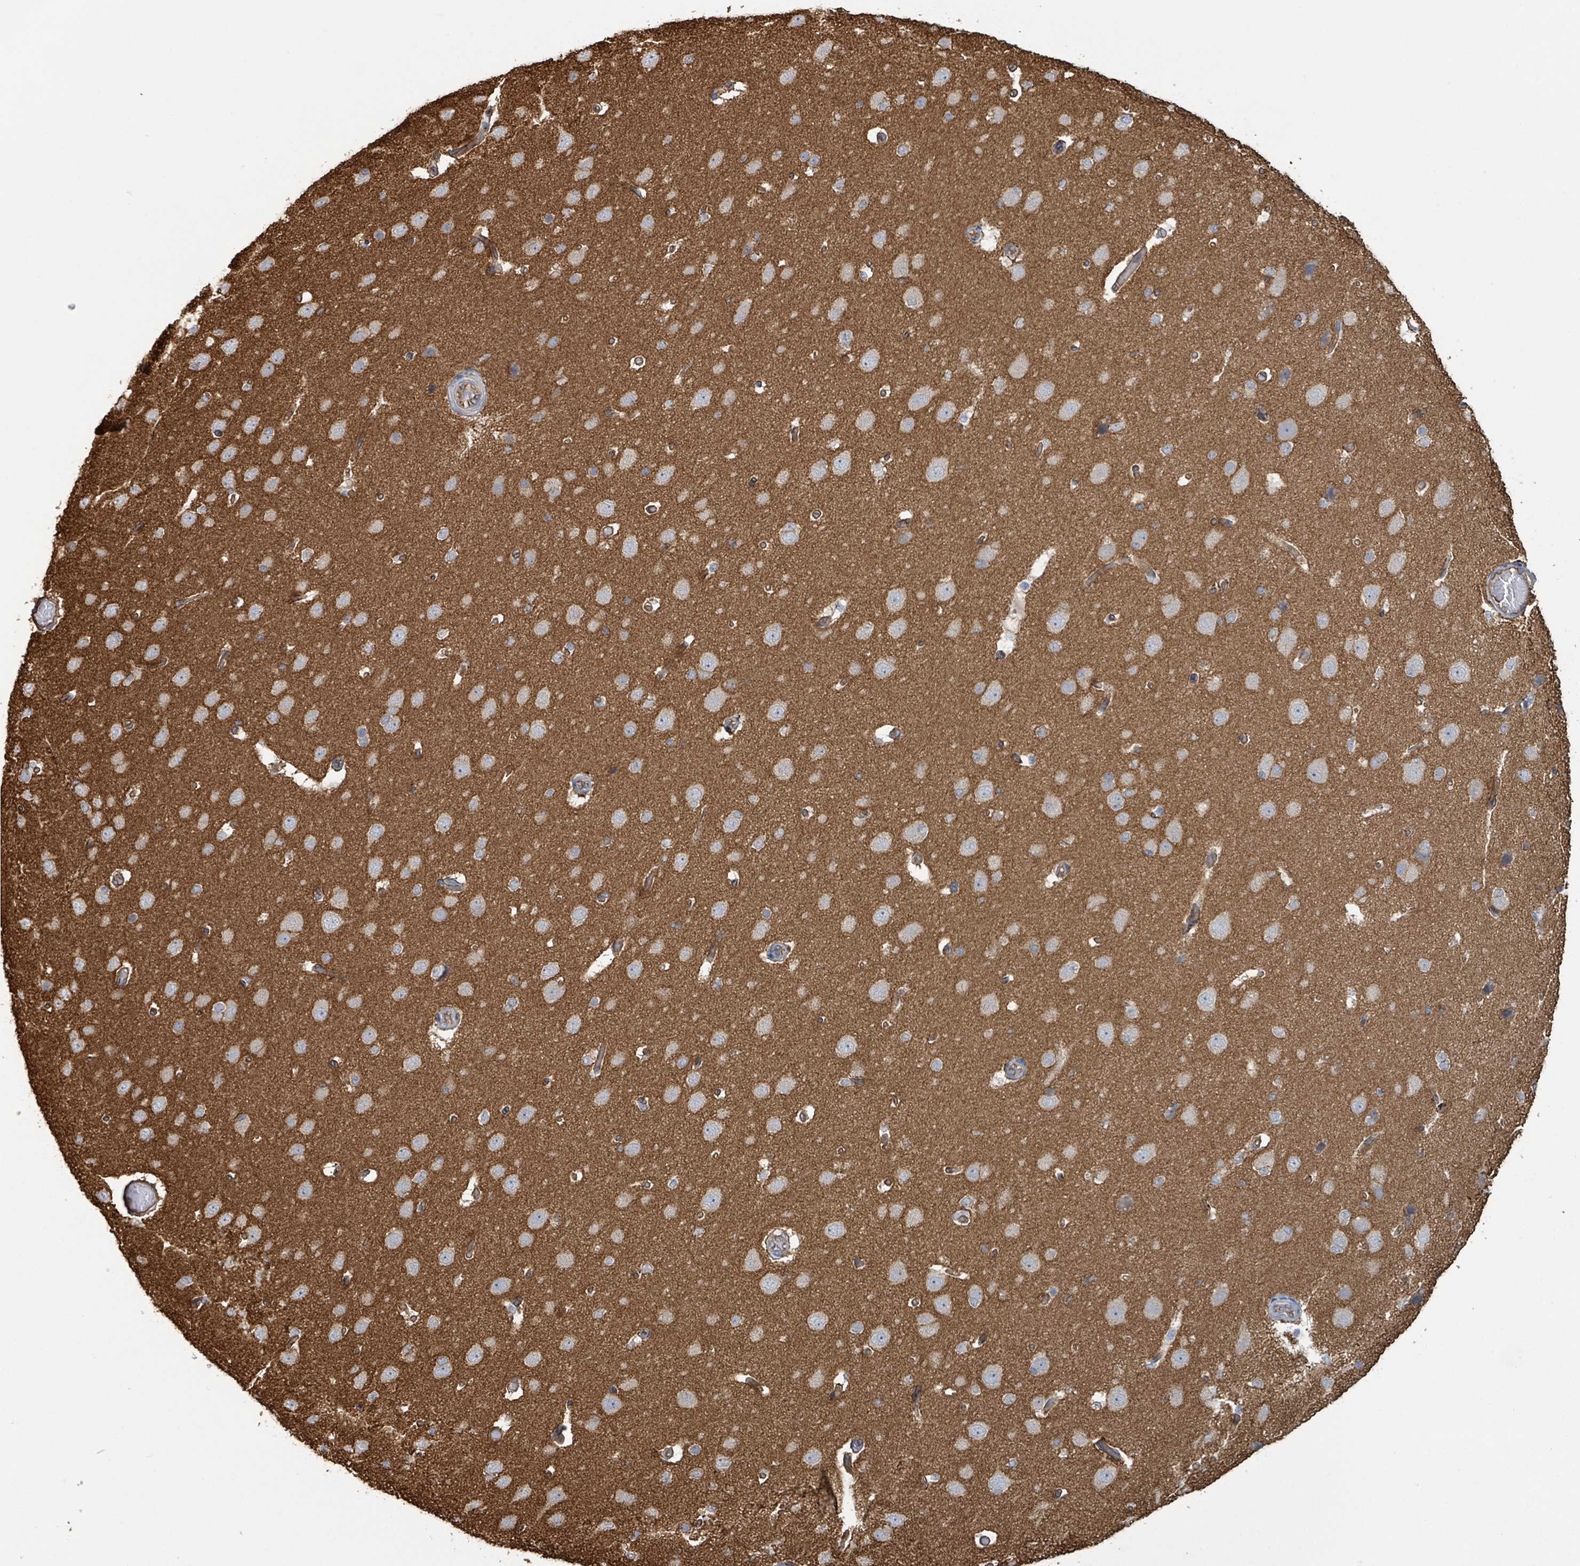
{"staining": {"intensity": "moderate", "quantity": "25%-75%", "location": "cytoplasmic/membranous"}, "tissue": "cerebral cortex", "cell_type": "Endothelial cells", "image_type": "normal", "snomed": [{"axis": "morphology", "description": "Normal tissue, NOS"}, {"axis": "morphology", "description": "Inflammation, NOS"}, {"axis": "topography", "description": "Cerebral cortex"}], "caption": "A brown stain labels moderate cytoplasmic/membranous expression of a protein in endothelial cells of benign cerebral cortex. Using DAB (brown) and hematoxylin (blue) stains, captured at high magnification using brightfield microscopy.", "gene": "LDOC1", "patient": {"sex": "male", "age": 6}}